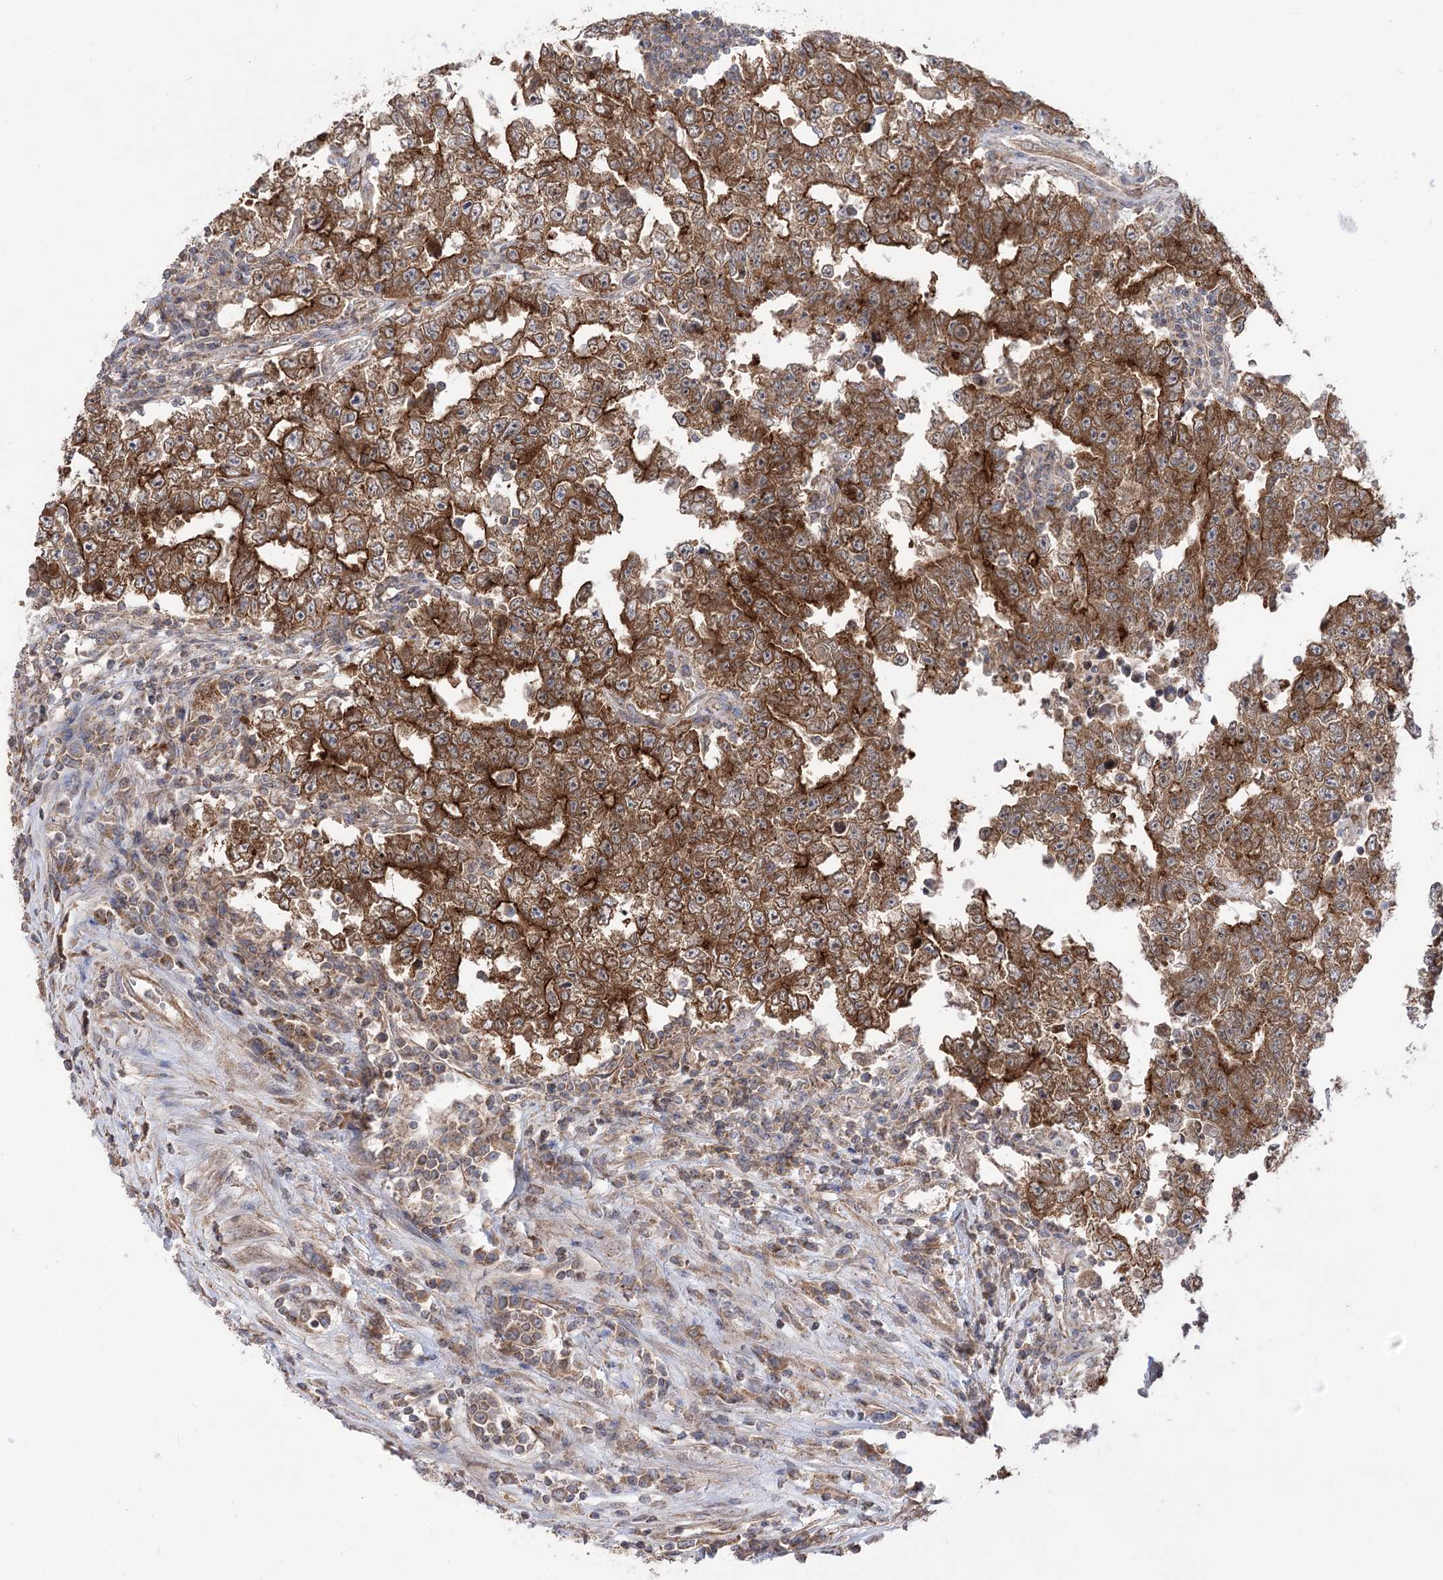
{"staining": {"intensity": "strong", "quantity": ">75%", "location": "cytoplasmic/membranous"}, "tissue": "testis cancer", "cell_type": "Tumor cells", "image_type": "cancer", "snomed": [{"axis": "morphology", "description": "Carcinoma, Embryonal, NOS"}, {"axis": "topography", "description": "Testis"}], "caption": "Testis embryonal carcinoma stained for a protein reveals strong cytoplasmic/membranous positivity in tumor cells.", "gene": "XYLB", "patient": {"sex": "male", "age": 25}}